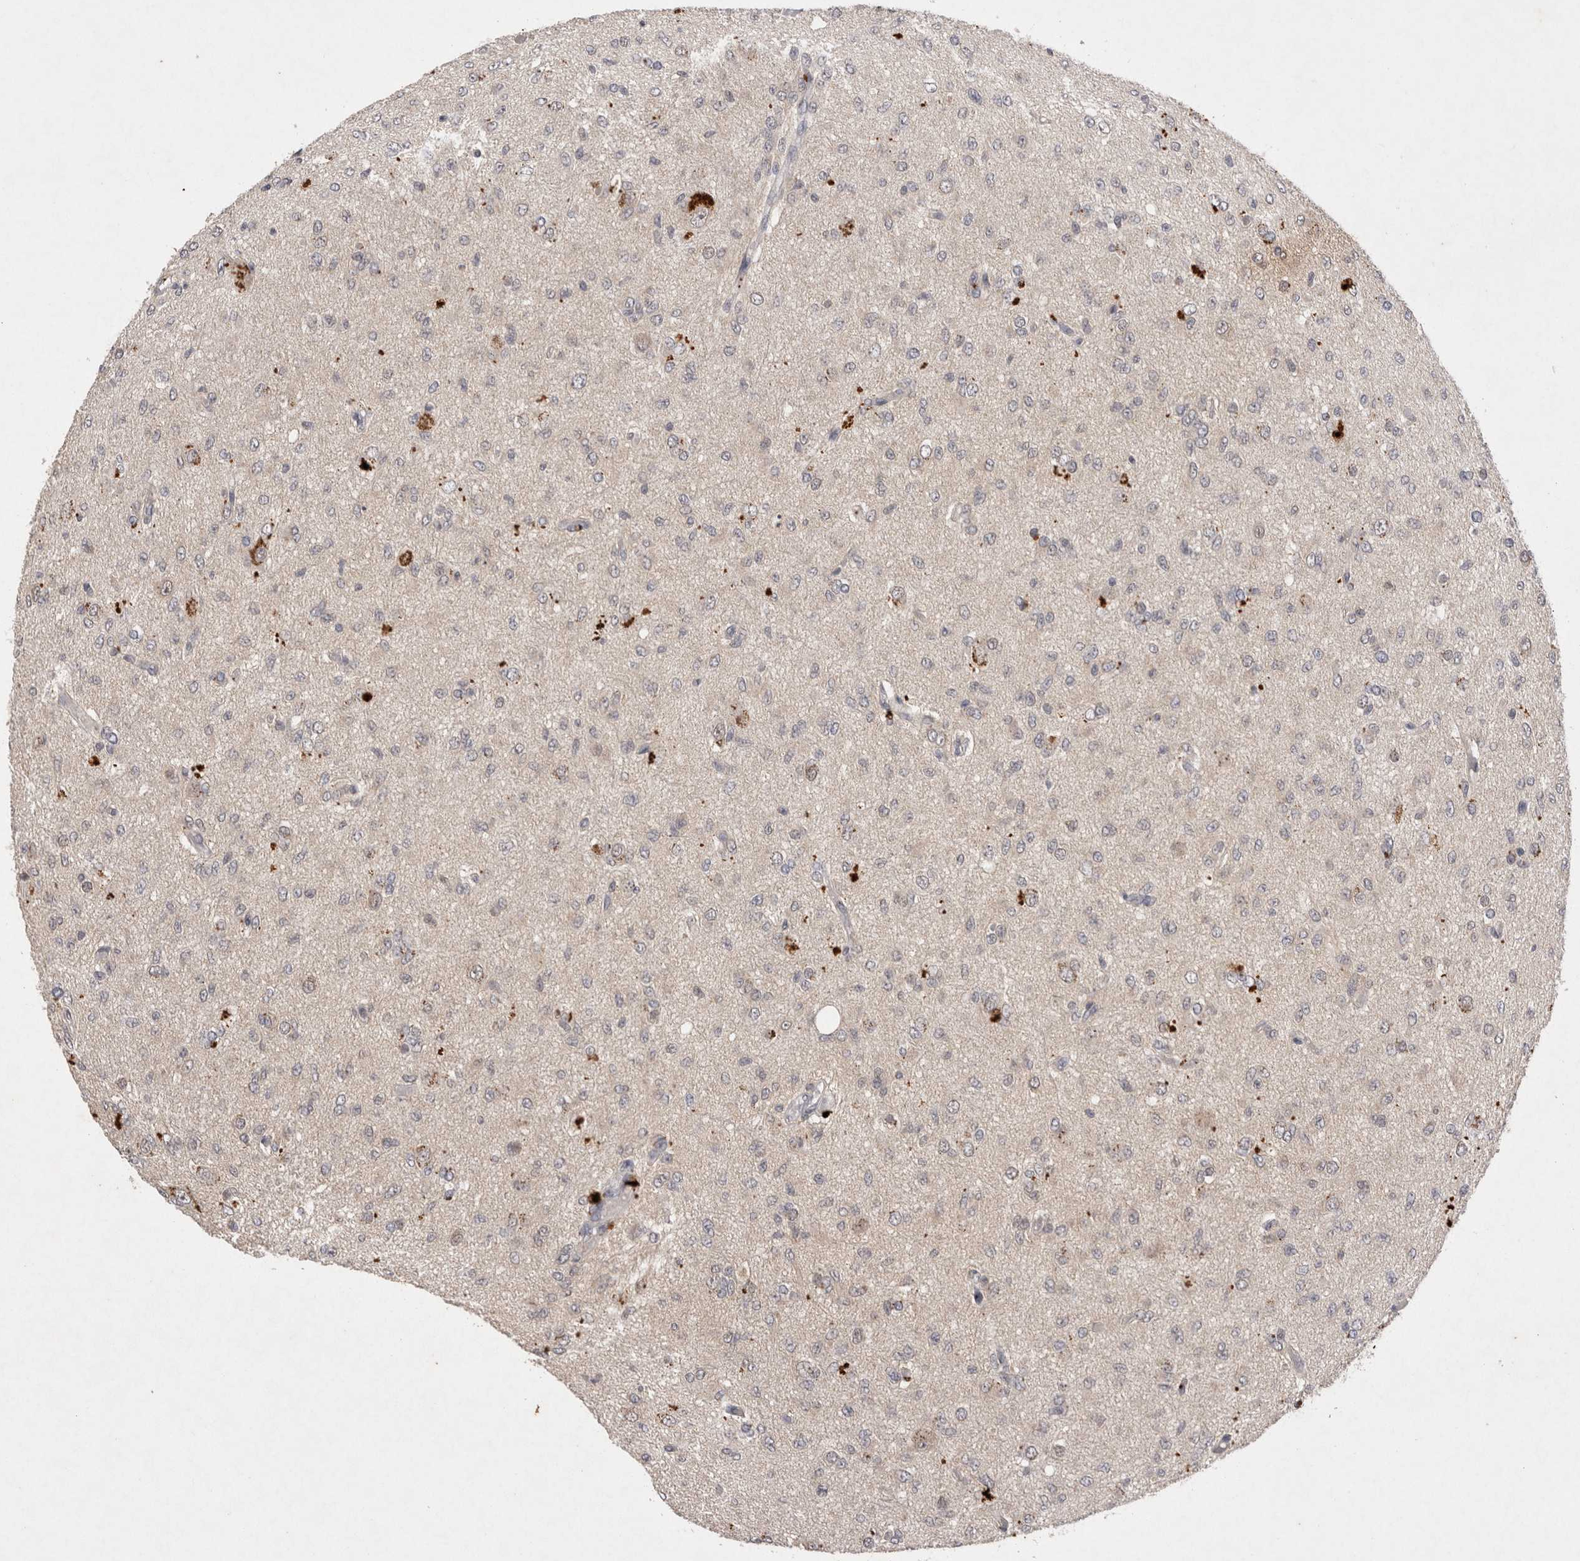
{"staining": {"intensity": "negative", "quantity": "none", "location": "none"}, "tissue": "glioma", "cell_type": "Tumor cells", "image_type": "cancer", "snomed": [{"axis": "morphology", "description": "Glioma, malignant, High grade"}, {"axis": "topography", "description": "Brain"}], "caption": "The photomicrograph shows no staining of tumor cells in high-grade glioma (malignant). (DAB (3,3'-diaminobenzidine) immunohistochemistry with hematoxylin counter stain).", "gene": "RASSF3", "patient": {"sex": "female", "age": 59}}